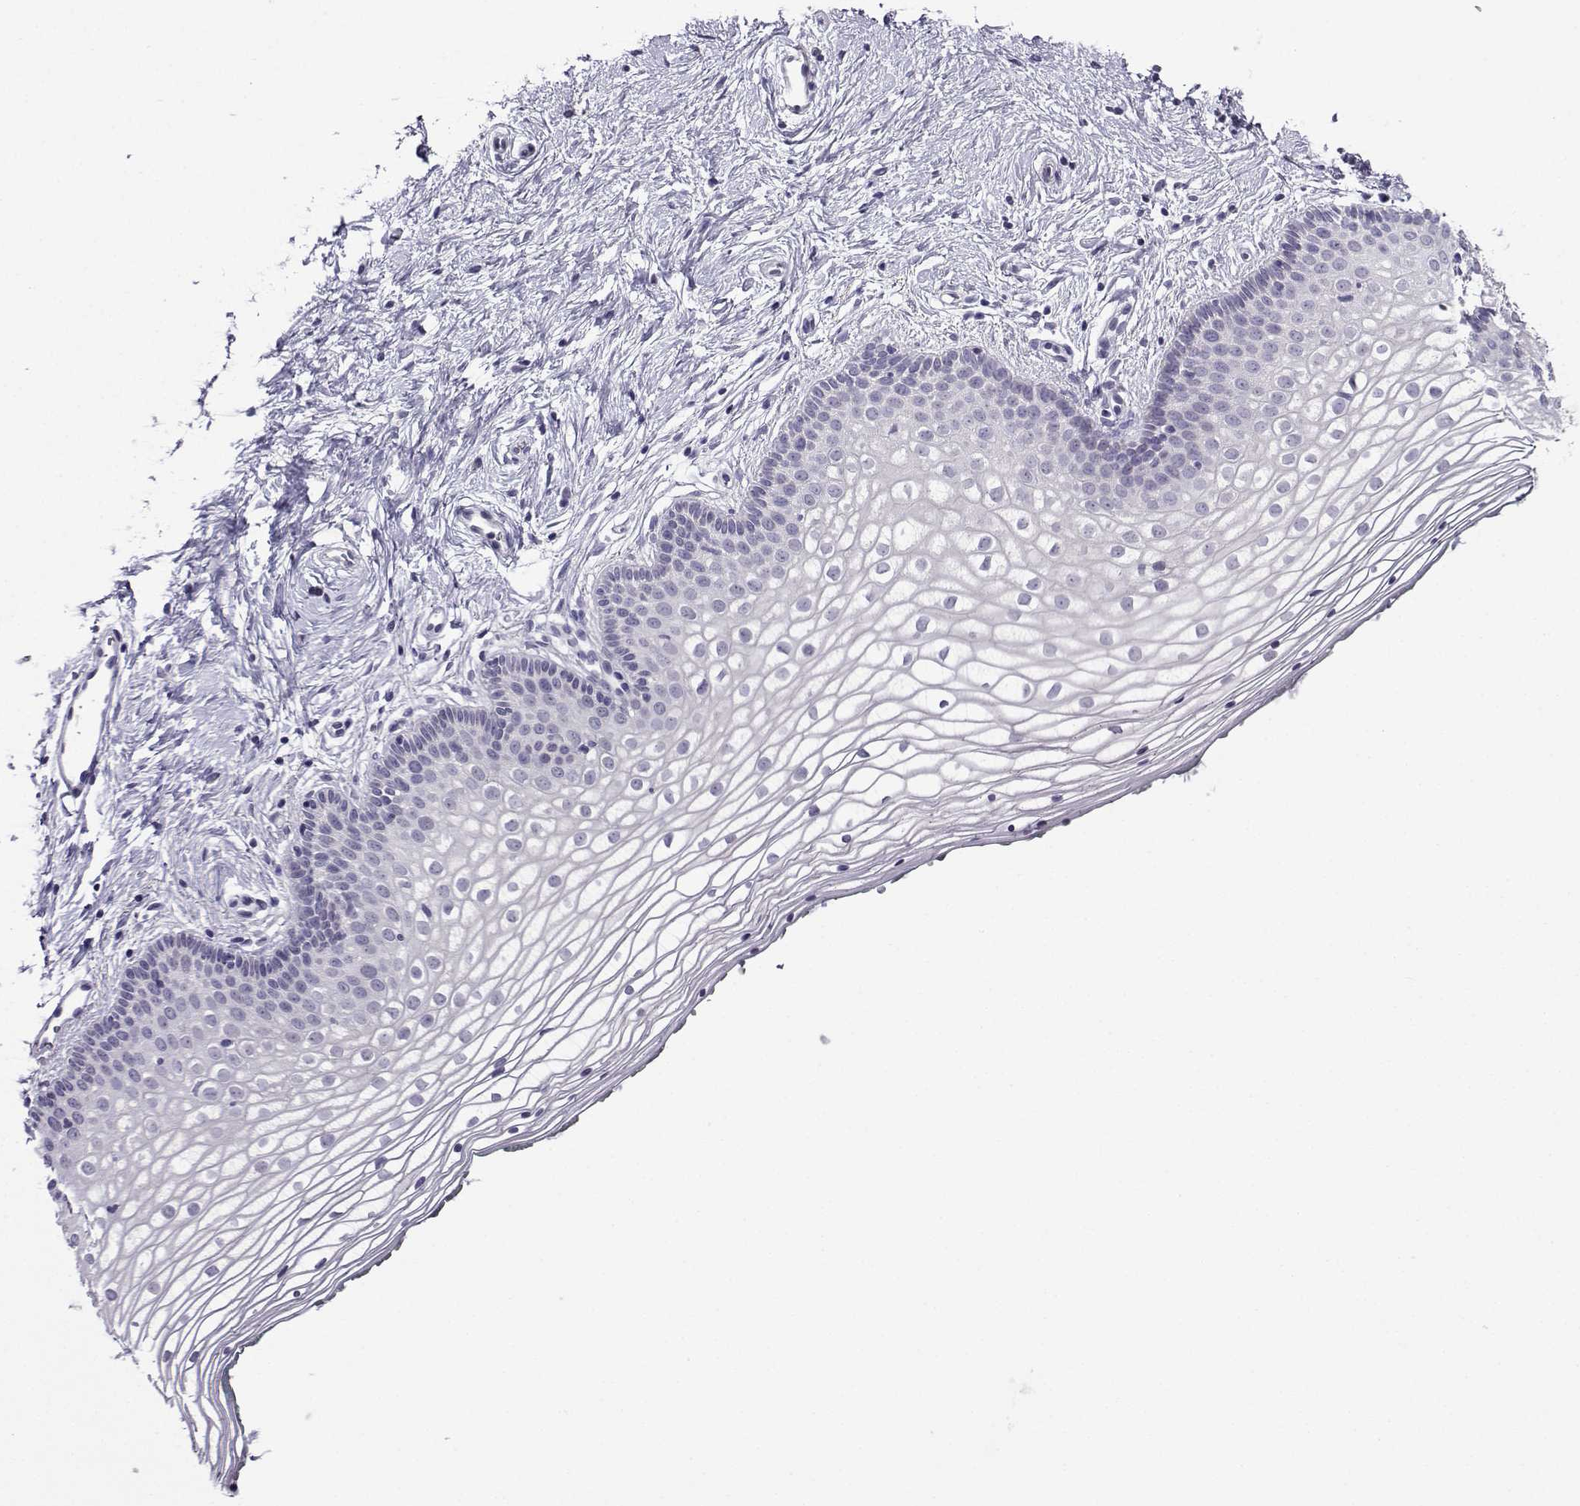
{"staining": {"intensity": "negative", "quantity": "none", "location": "none"}, "tissue": "vagina", "cell_type": "Squamous epithelial cells", "image_type": "normal", "snomed": [{"axis": "morphology", "description": "Normal tissue, NOS"}, {"axis": "topography", "description": "Vagina"}], "caption": "This micrograph is of normal vagina stained with IHC to label a protein in brown with the nuclei are counter-stained blue. There is no positivity in squamous epithelial cells. (DAB (3,3'-diaminobenzidine) immunohistochemistry, high magnification).", "gene": "CRYBB1", "patient": {"sex": "female", "age": 36}}